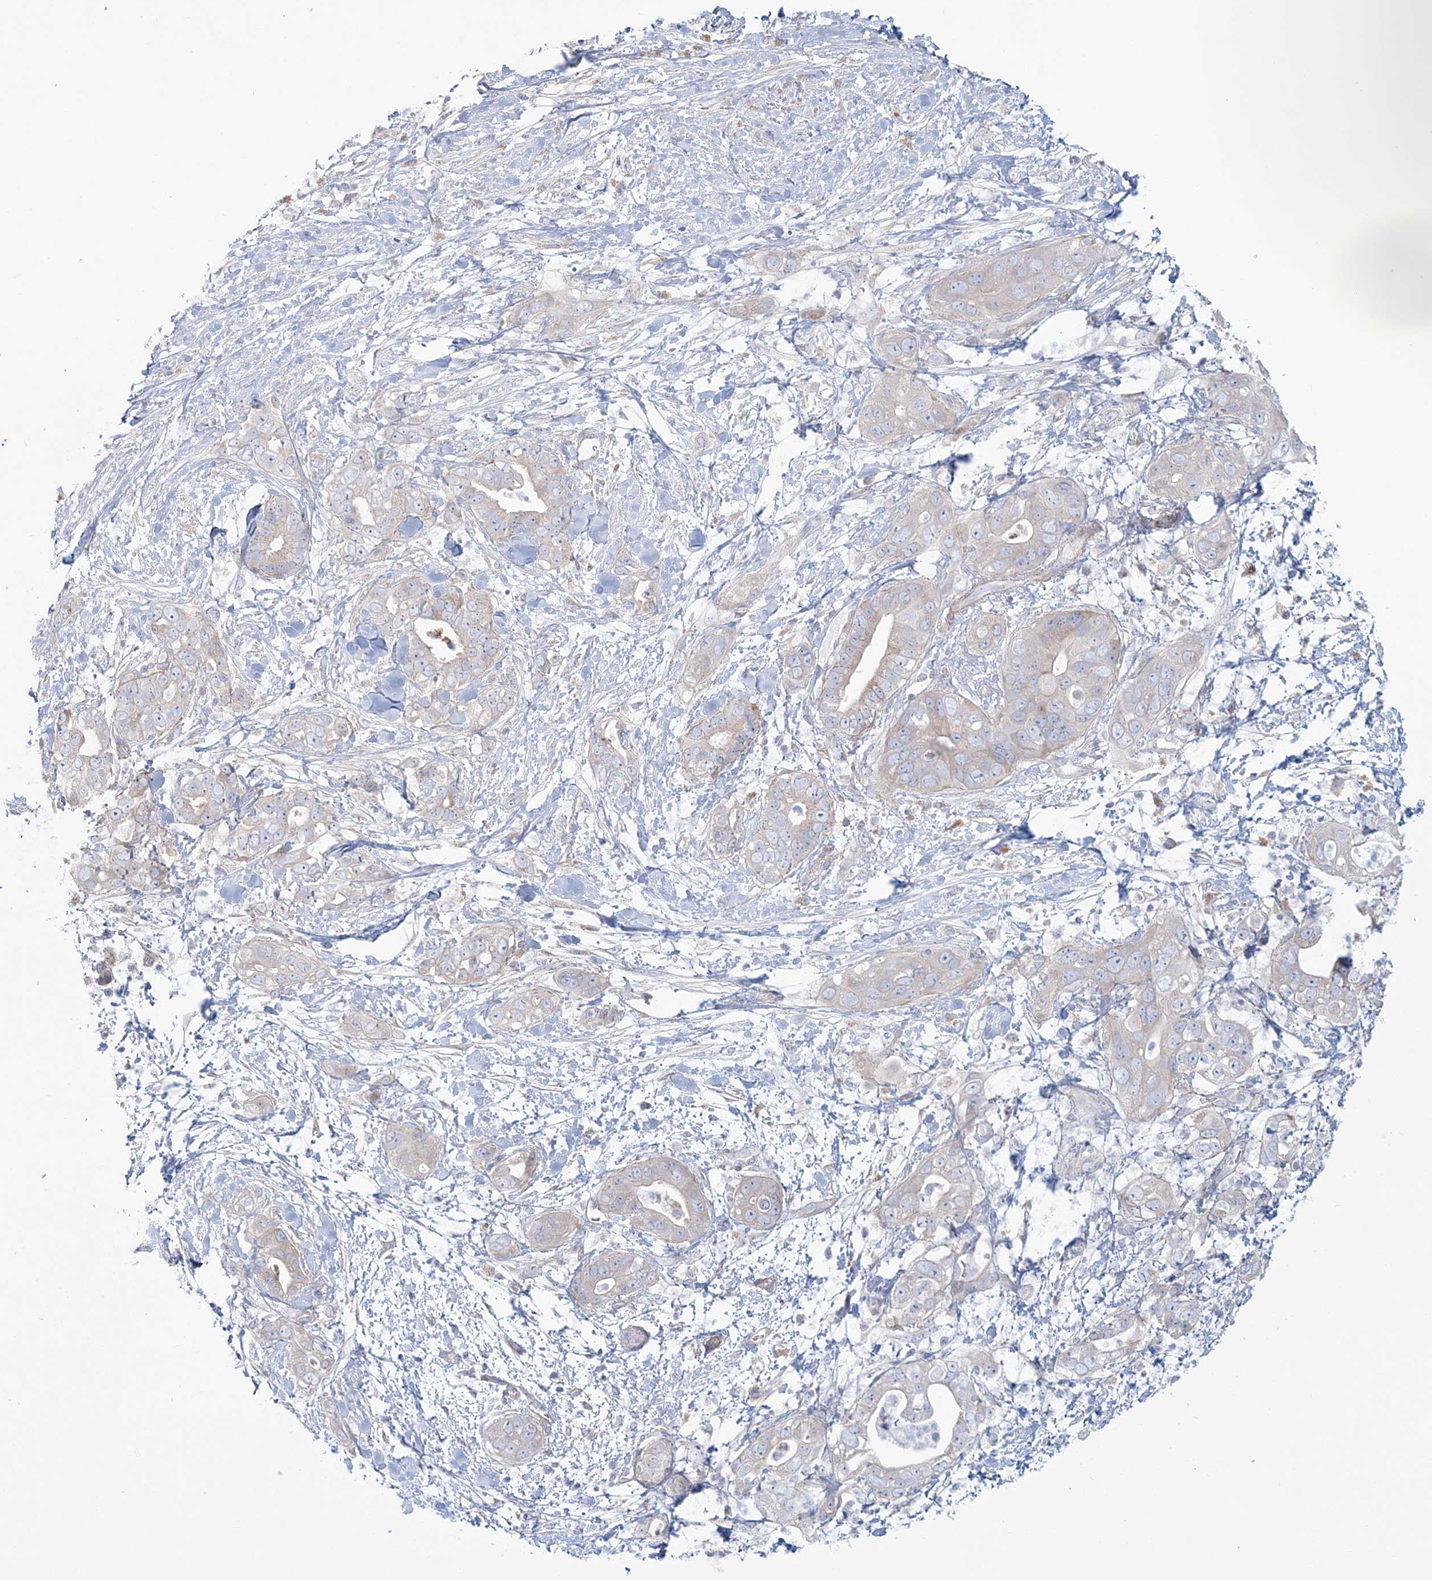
{"staining": {"intensity": "negative", "quantity": "none", "location": "none"}, "tissue": "pancreatic cancer", "cell_type": "Tumor cells", "image_type": "cancer", "snomed": [{"axis": "morphology", "description": "Adenocarcinoma, NOS"}, {"axis": "topography", "description": "Pancreas"}], "caption": "Immunohistochemistry (IHC) image of neoplastic tissue: pancreatic adenocarcinoma stained with DAB (3,3'-diaminobenzidine) exhibits no significant protein positivity in tumor cells.", "gene": "ADGB", "patient": {"sex": "female", "age": 78}}